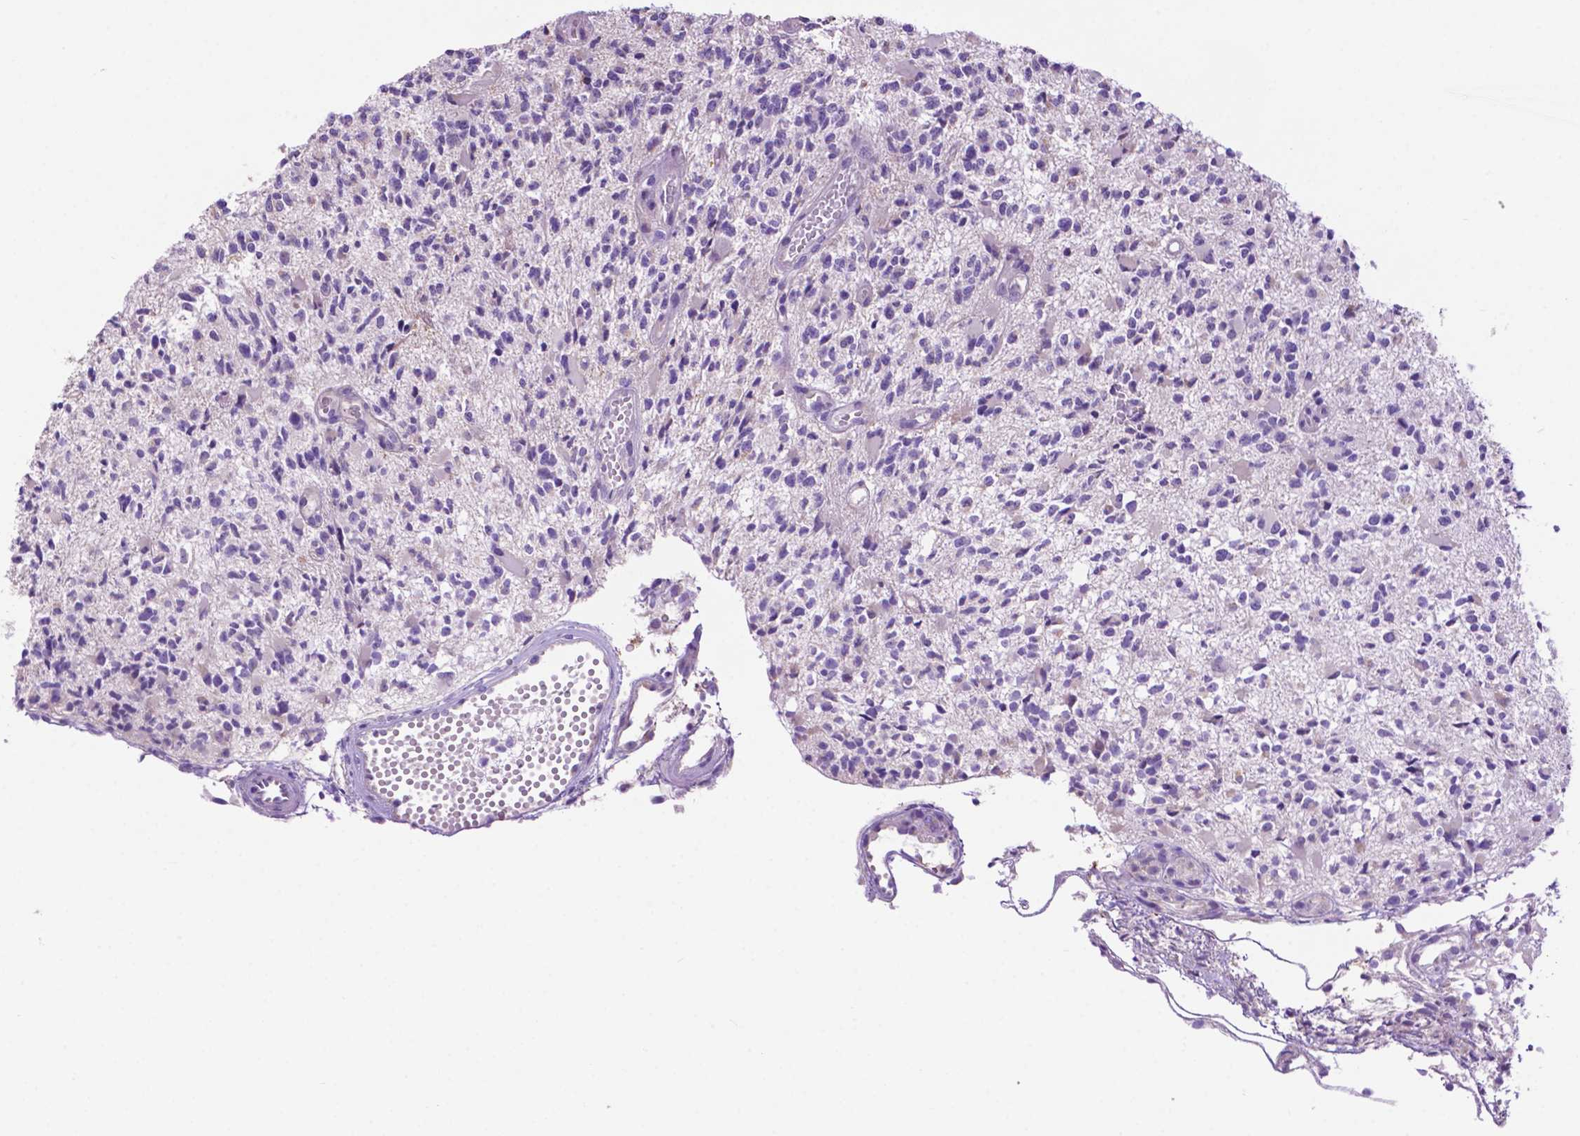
{"staining": {"intensity": "negative", "quantity": "none", "location": "none"}, "tissue": "glioma", "cell_type": "Tumor cells", "image_type": "cancer", "snomed": [{"axis": "morphology", "description": "Glioma, malignant, High grade"}, {"axis": "topography", "description": "Brain"}], "caption": "DAB immunohistochemical staining of malignant glioma (high-grade) shows no significant expression in tumor cells.", "gene": "PHYHIP", "patient": {"sex": "female", "age": 63}}